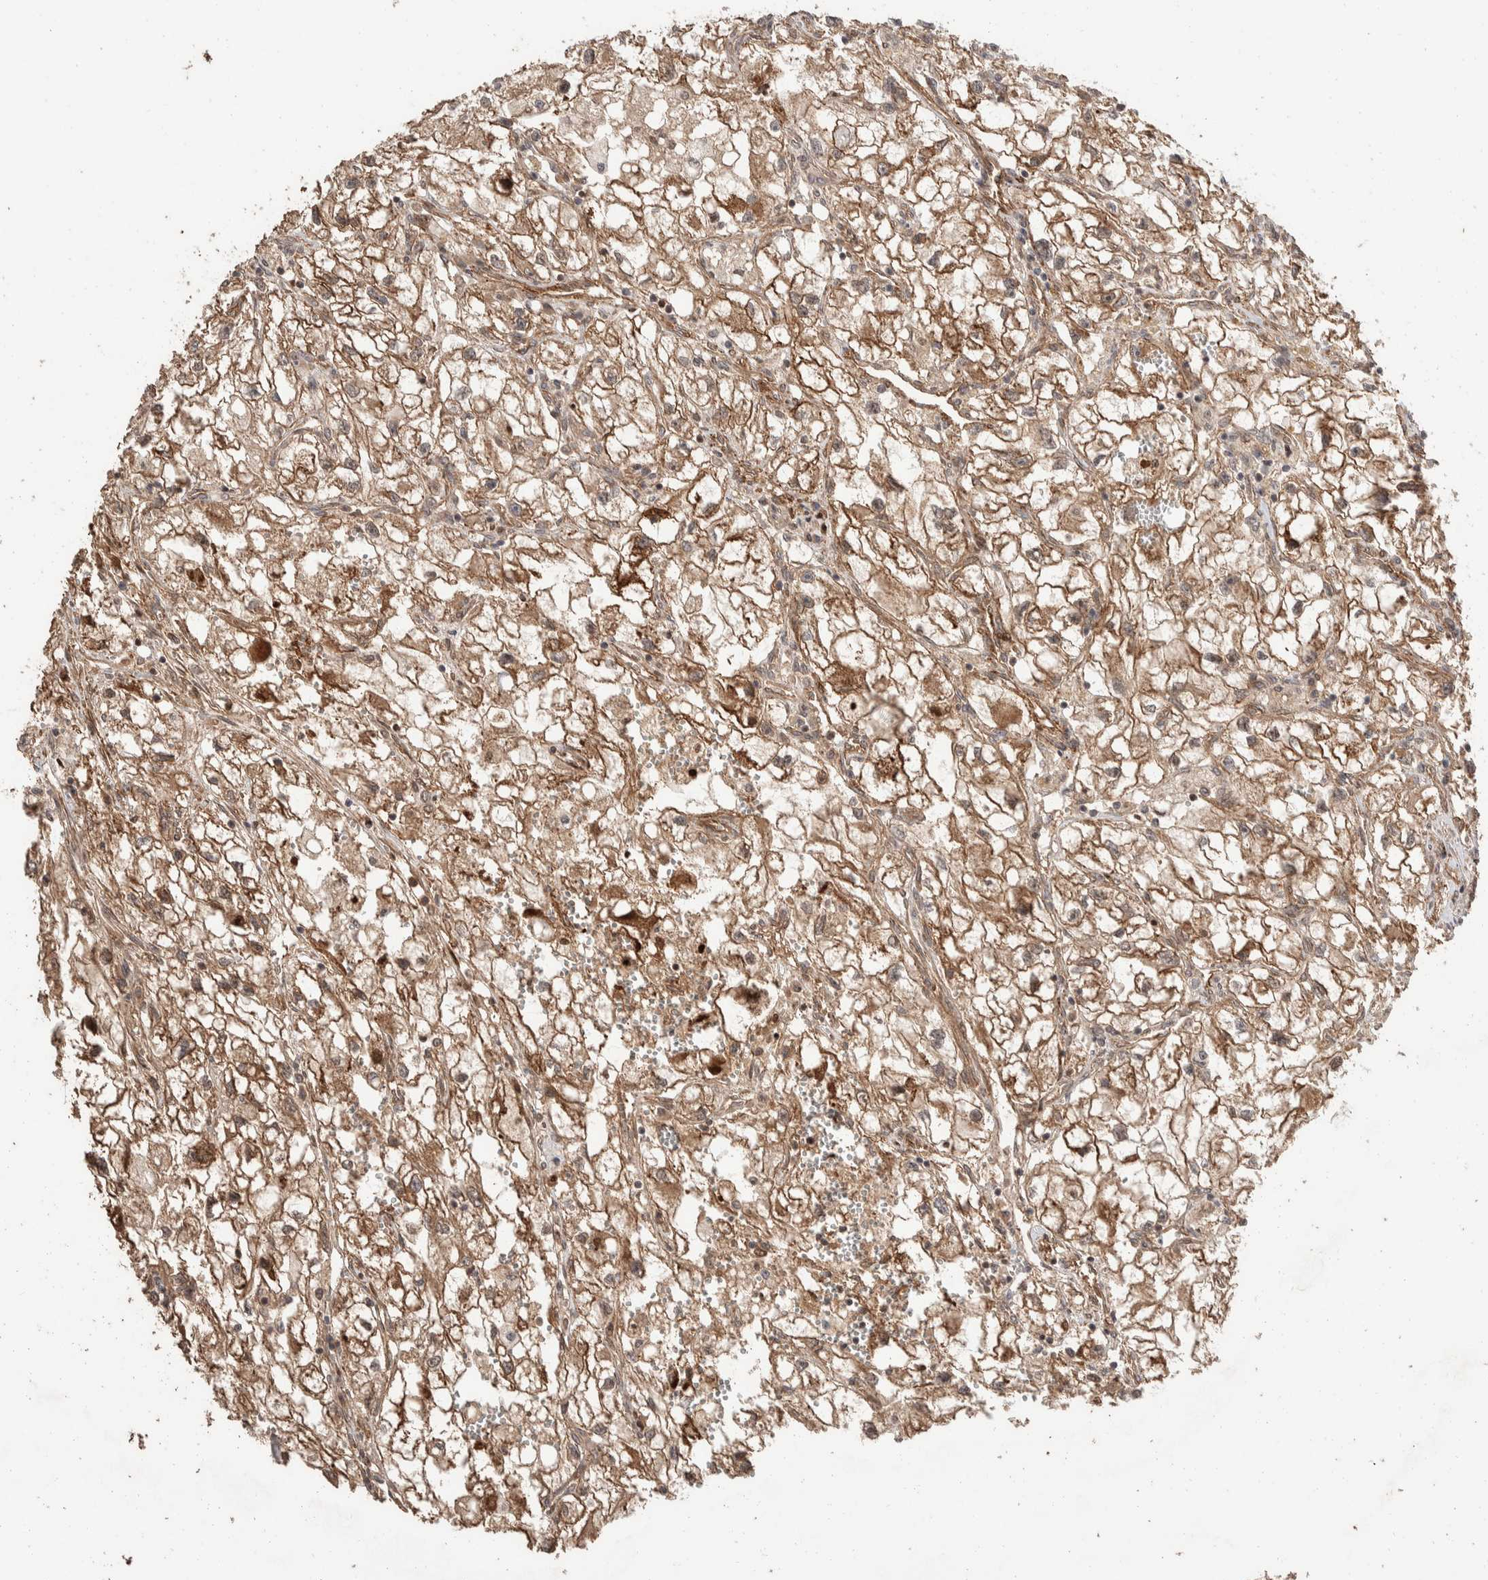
{"staining": {"intensity": "moderate", "quantity": ">75%", "location": "cytoplasmic/membranous"}, "tissue": "renal cancer", "cell_type": "Tumor cells", "image_type": "cancer", "snomed": [{"axis": "morphology", "description": "Adenocarcinoma, NOS"}, {"axis": "topography", "description": "Kidney"}], "caption": "Immunohistochemical staining of renal adenocarcinoma reveals medium levels of moderate cytoplasmic/membranous positivity in approximately >75% of tumor cells.", "gene": "ERC1", "patient": {"sex": "female", "age": 70}}